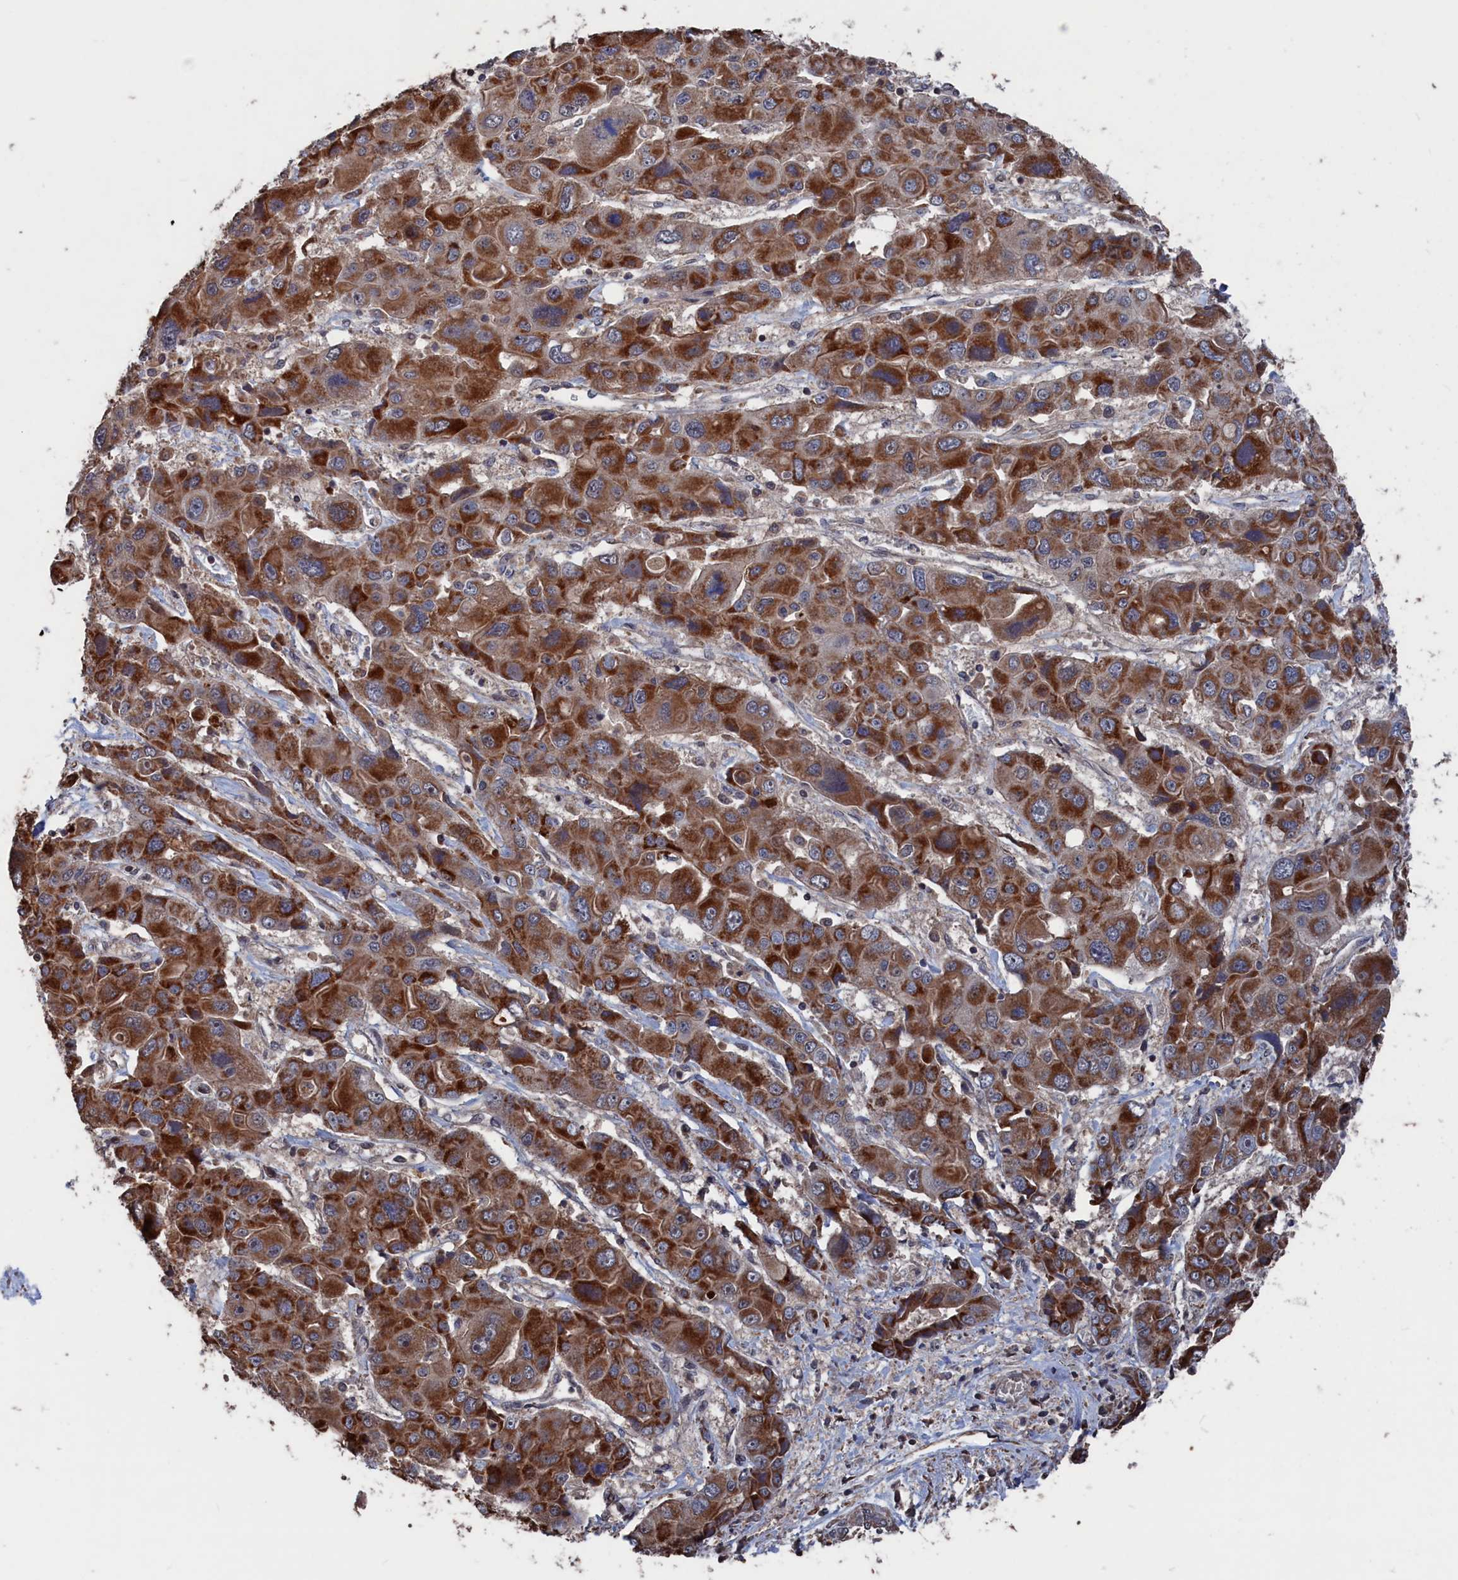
{"staining": {"intensity": "strong", "quantity": ">75%", "location": "cytoplasmic/membranous"}, "tissue": "liver cancer", "cell_type": "Tumor cells", "image_type": "cancer", "snomed": [{"axis": "morphology", "description": "Cholangiocarcinoma"}, {"axis": "topography", "description": "Liver"}], "caption": "Cholangiocarcinoma (liver) stained with immunohistochemistry displays strong cytoplasmic/membranous positivity in approximately >75% of tumor cells.", "gene": "PDE12", "patient": {"sex": "male", "age": 67}}